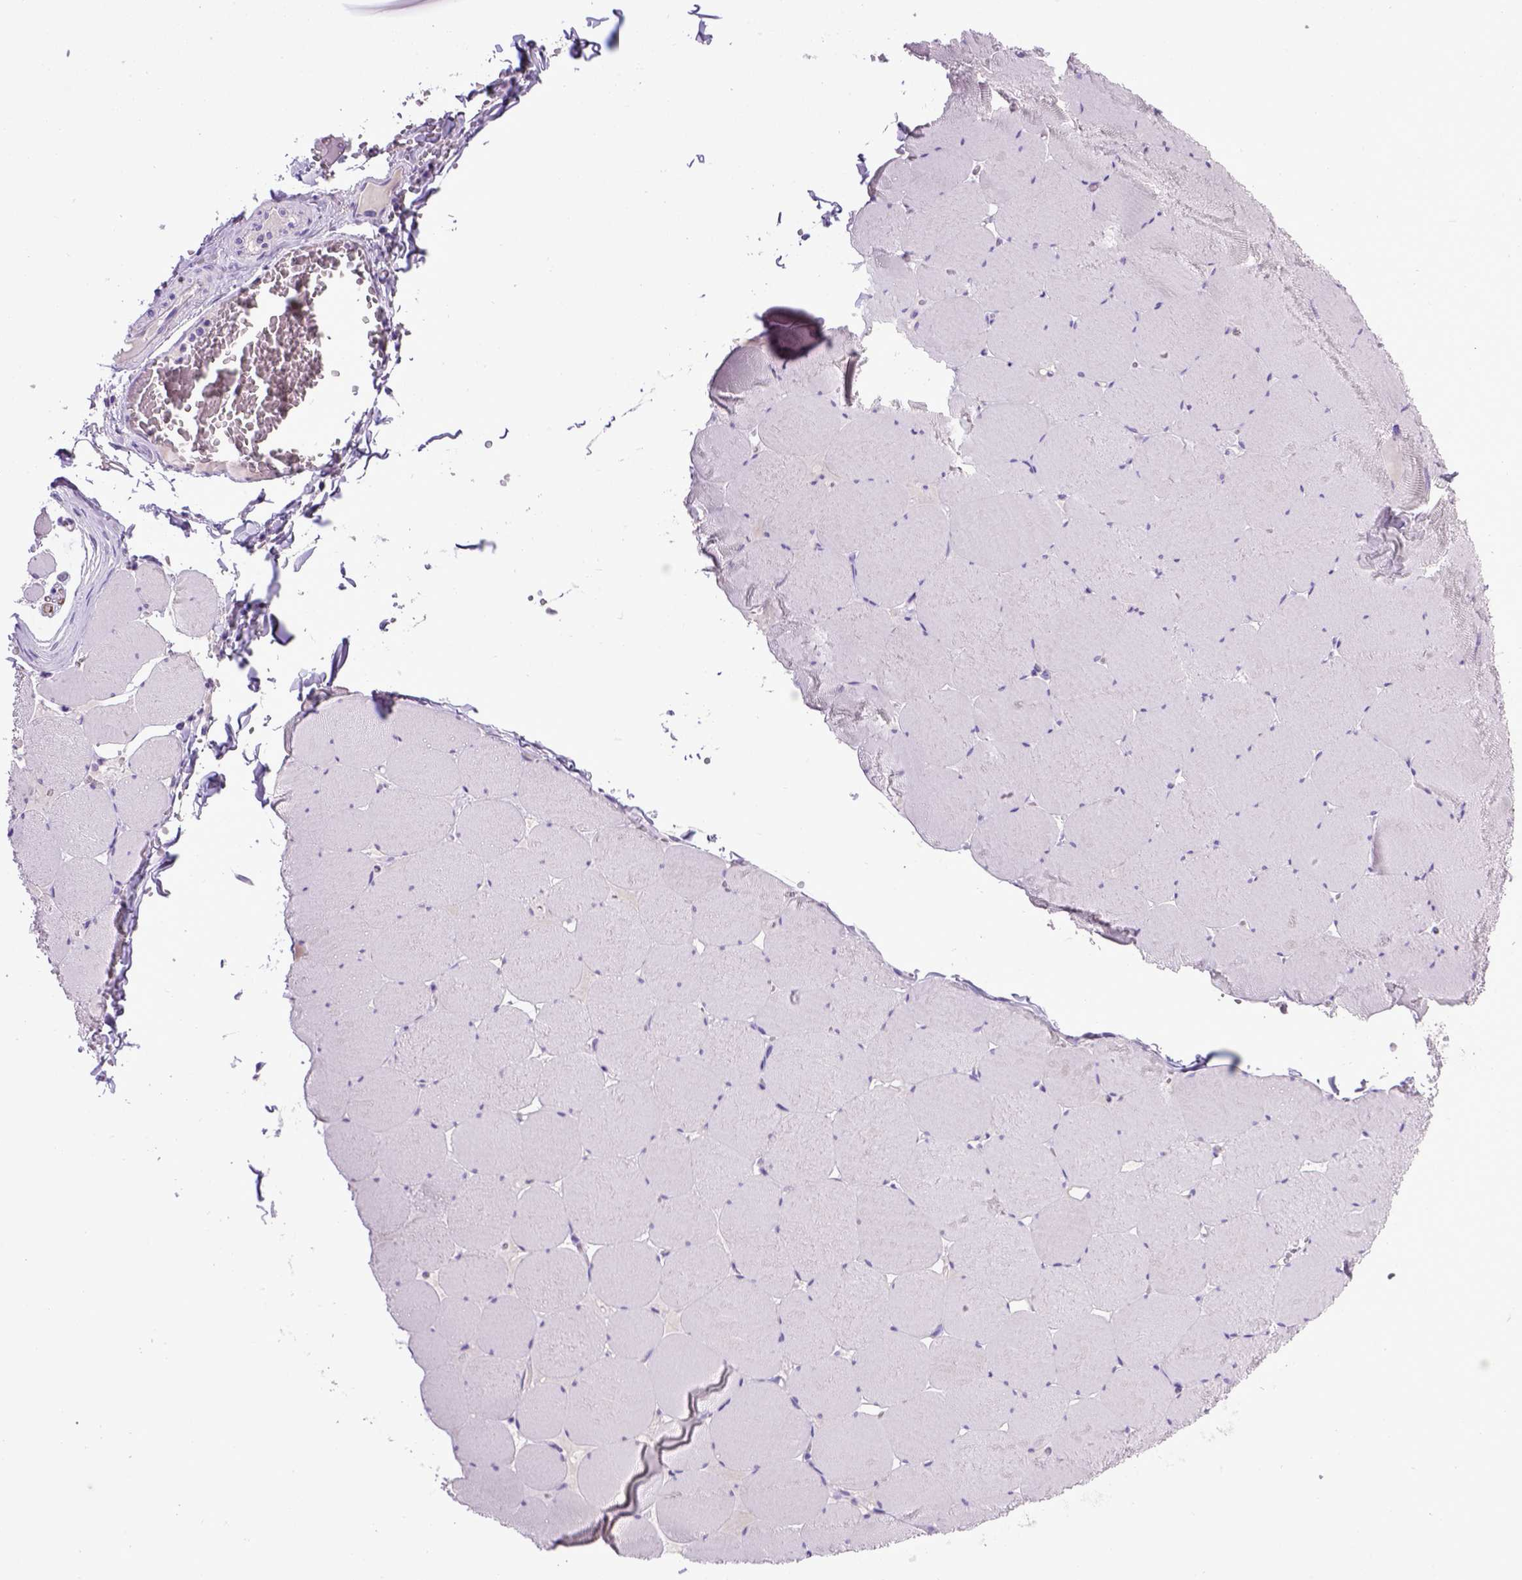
{"staining": {"intensity": "negative", "quantity": "none", "location": "none"}, "tissue": "skeletal muscle", "cell_type": "Myocytes", "image_type": "normal", "snomed": [{"axis": "morphology", "description": "Normal tissue, NOS"}, {"axis": "morphology", "description": "Malignant melanoma, Metastatic site"}, {"axis": "topography", "description": "Skeletal muscle"}], "caption": "This is an immunohistochemistry histopathology image of unremarkable human skeletal muscle. There is no staining in myocytes.", "gene": "CDH1", "patient": {"sex": "male", "age": 50}}